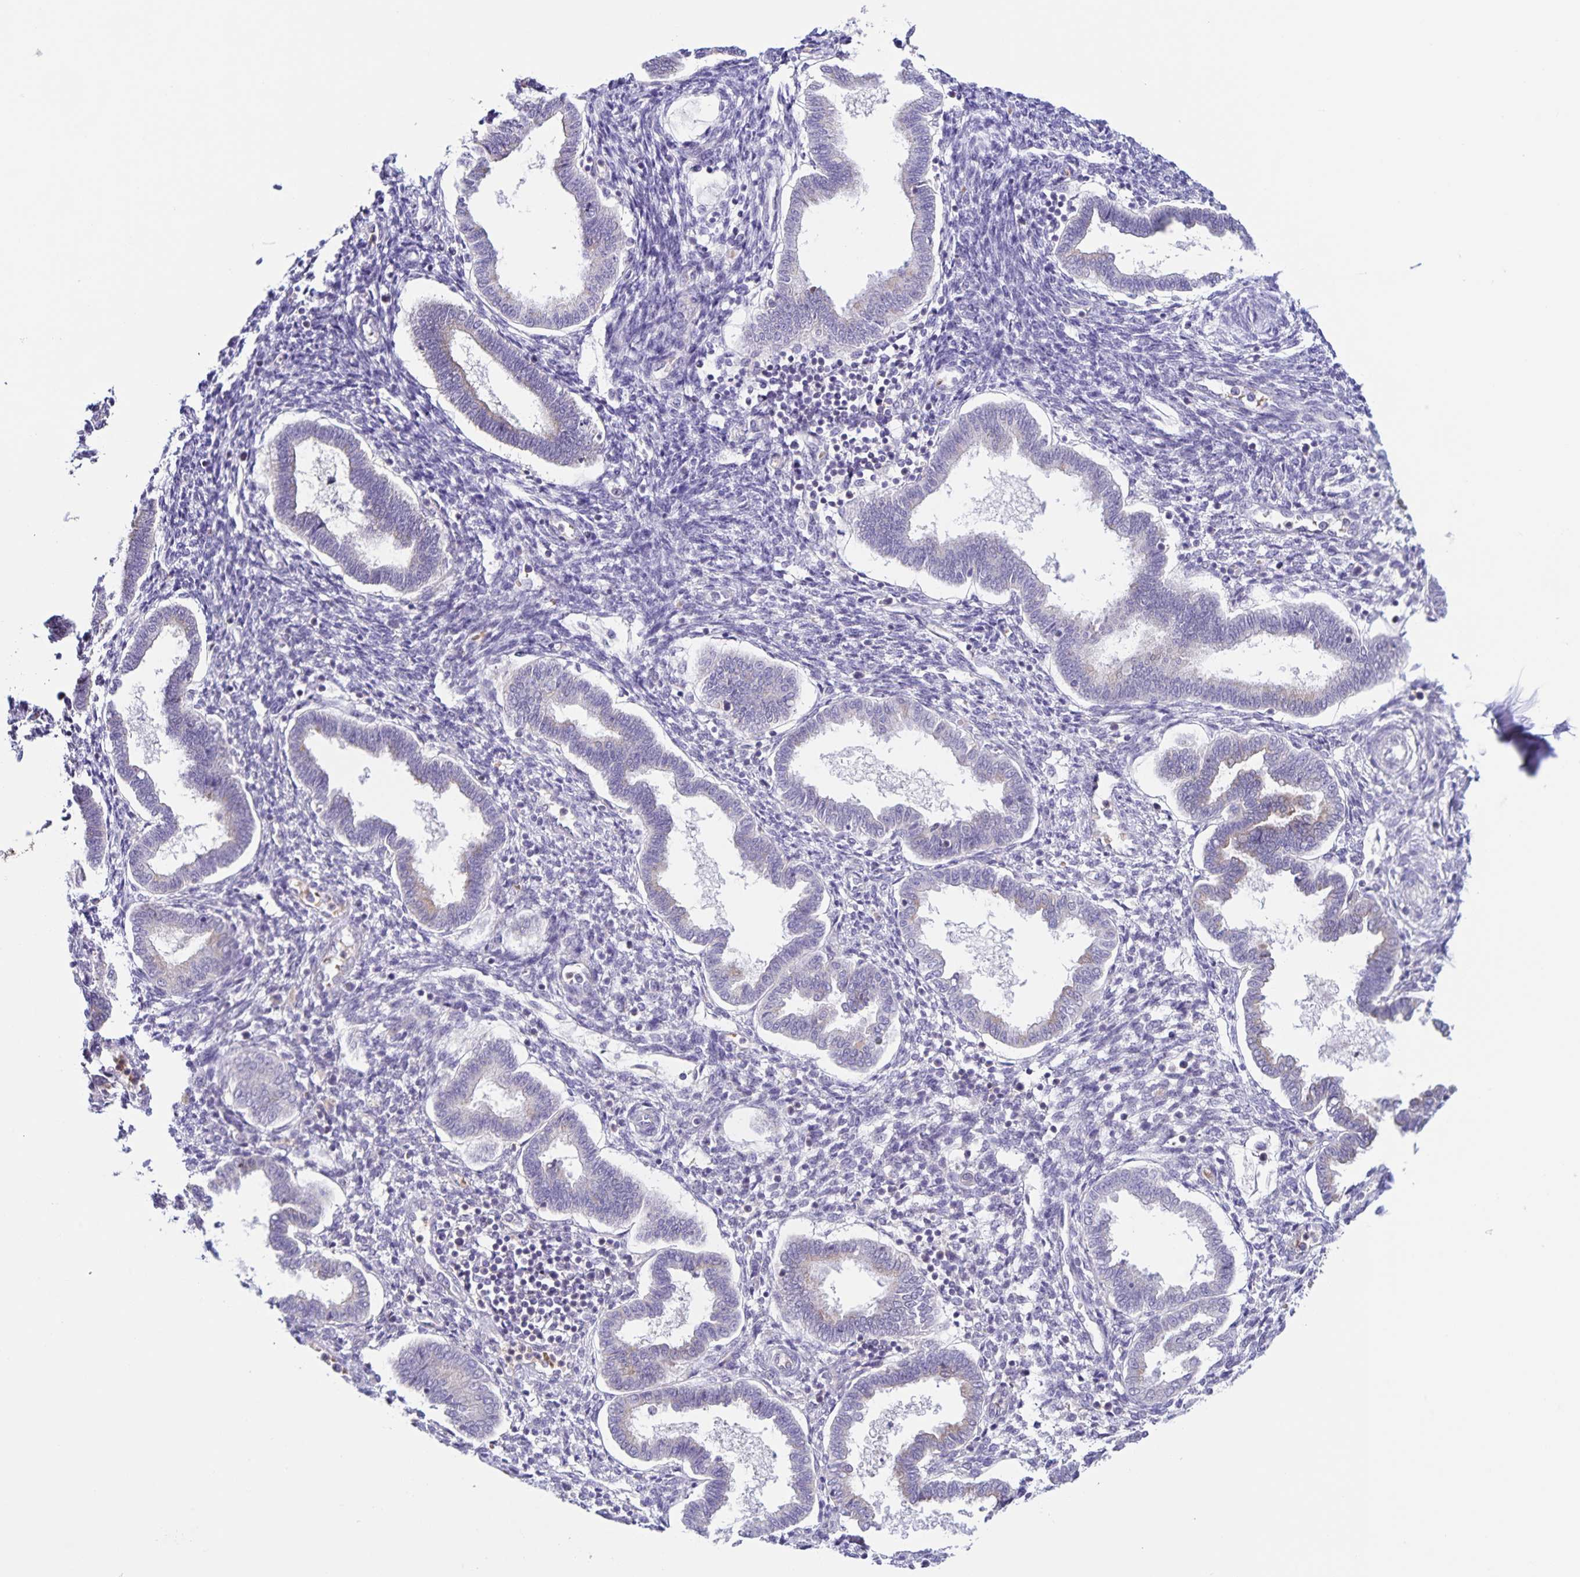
{"staining": {"intensity": "negative", "quantity": "none", "location": "none"}, "tissue": "endometrium", "cell_type": "Cells in endometrial stroma", "image_type": "normal", "snomed": [{"axis": "morphology", "description": "Normal tissue, NOS"}, {"axis": "topography", "description": "Endometrium"}], "caption": "This is a micrograph of immunohistochemistry (IHC) staining of normal endometrium, which shows no expression in cells in endometrial stroma.", "gene": "STPG4", "patient": {"sex": "female", "age": 24}}